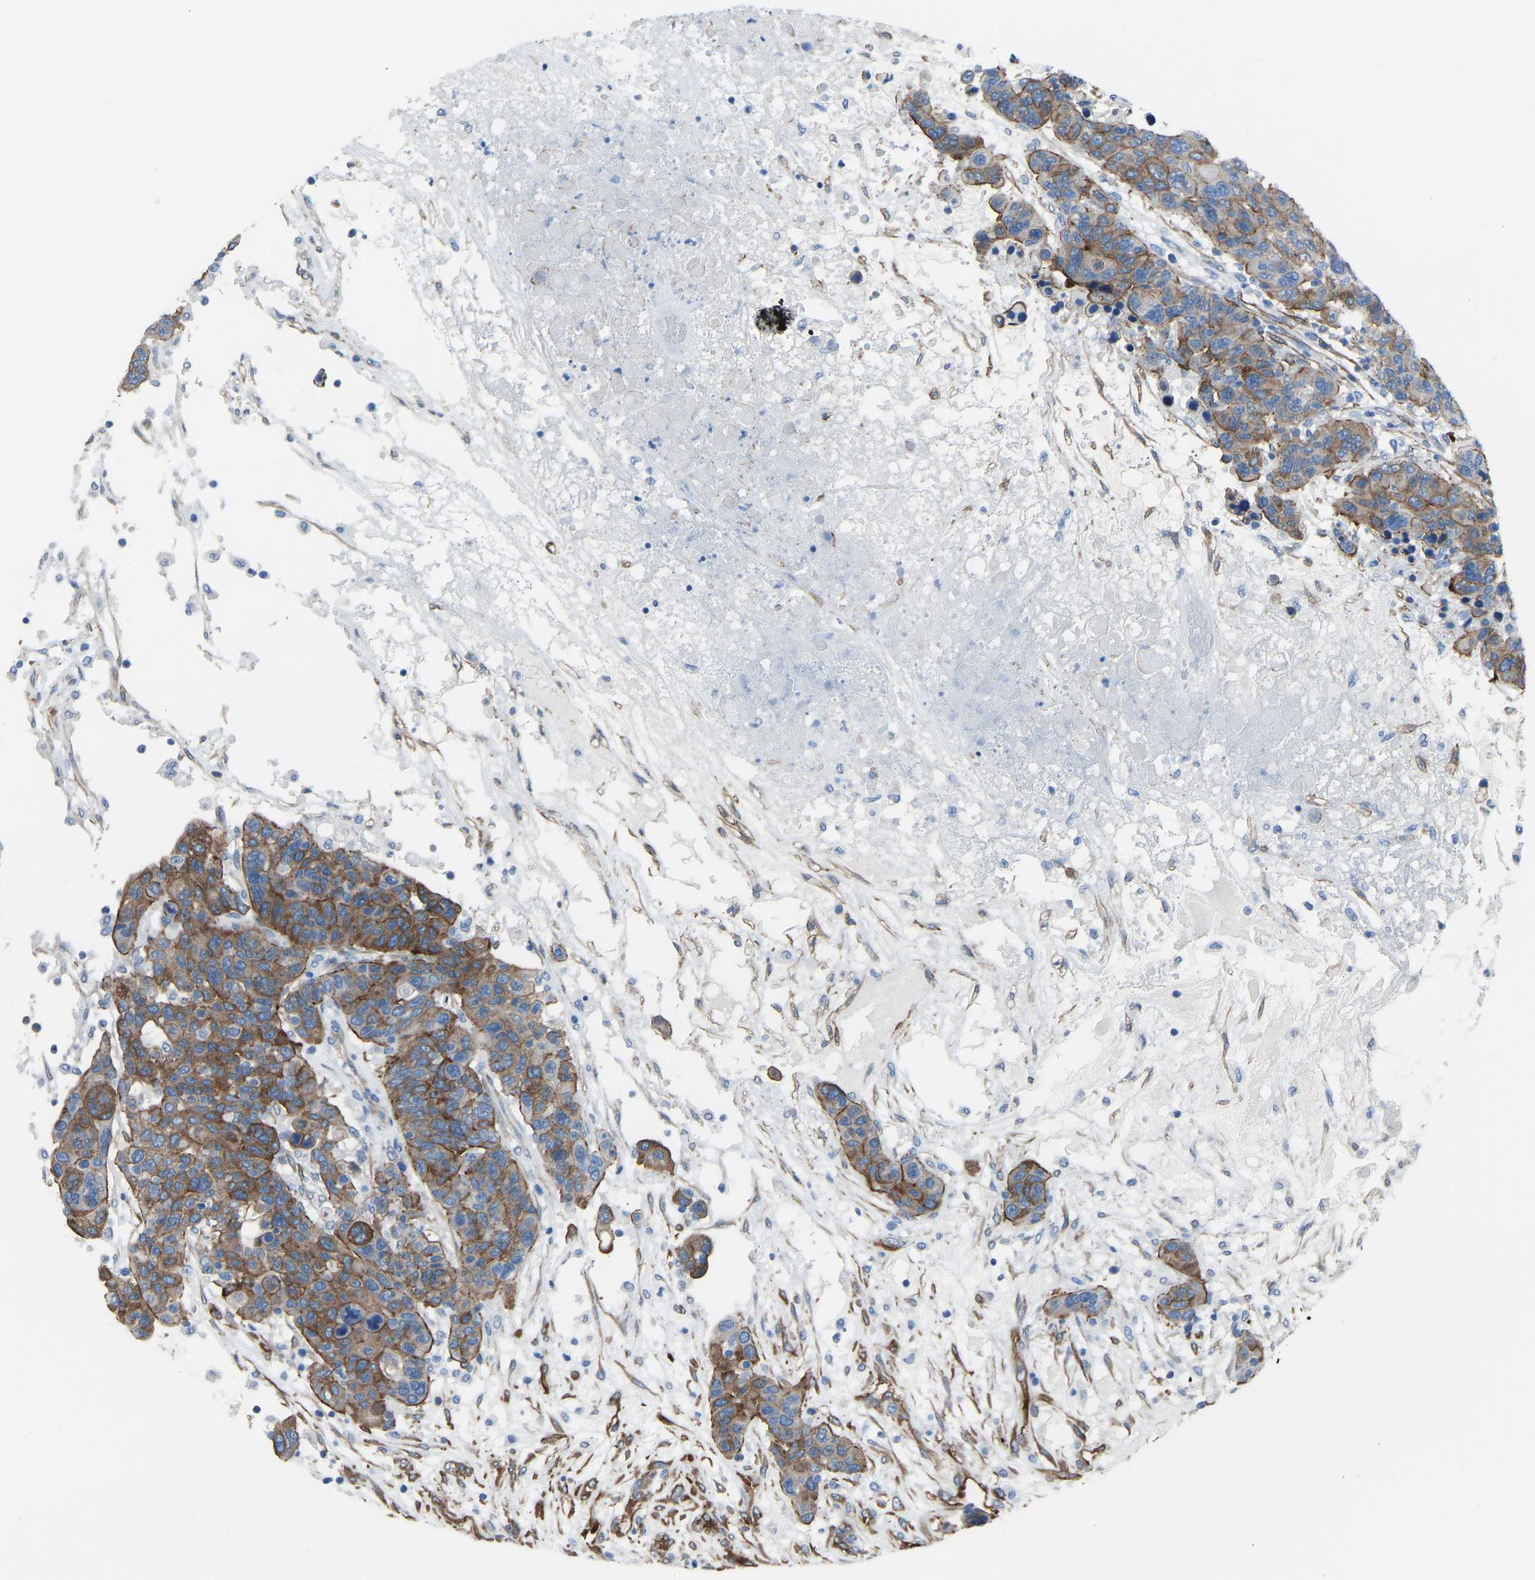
{"staining": {"intensity": "moderate", "quantity": ">75%", "location": "cytoplasmic/membranous"}, "tissue": "breast cancer", "cell_type": "Tumor cells", "image_type": "cancer", "snomed": [{"axis": "morphology", "description": "Duct carcinoma"}, {"axis": "topography", "description": "Breast"}], "caption": "Protein staining shows moderate cytoplasmic/membranous expression in approximately >75% of tumor cells in intraductal carcinoma (breast).", "gene": "MYH10", "patient": {"sex": "female", "age": 37}}